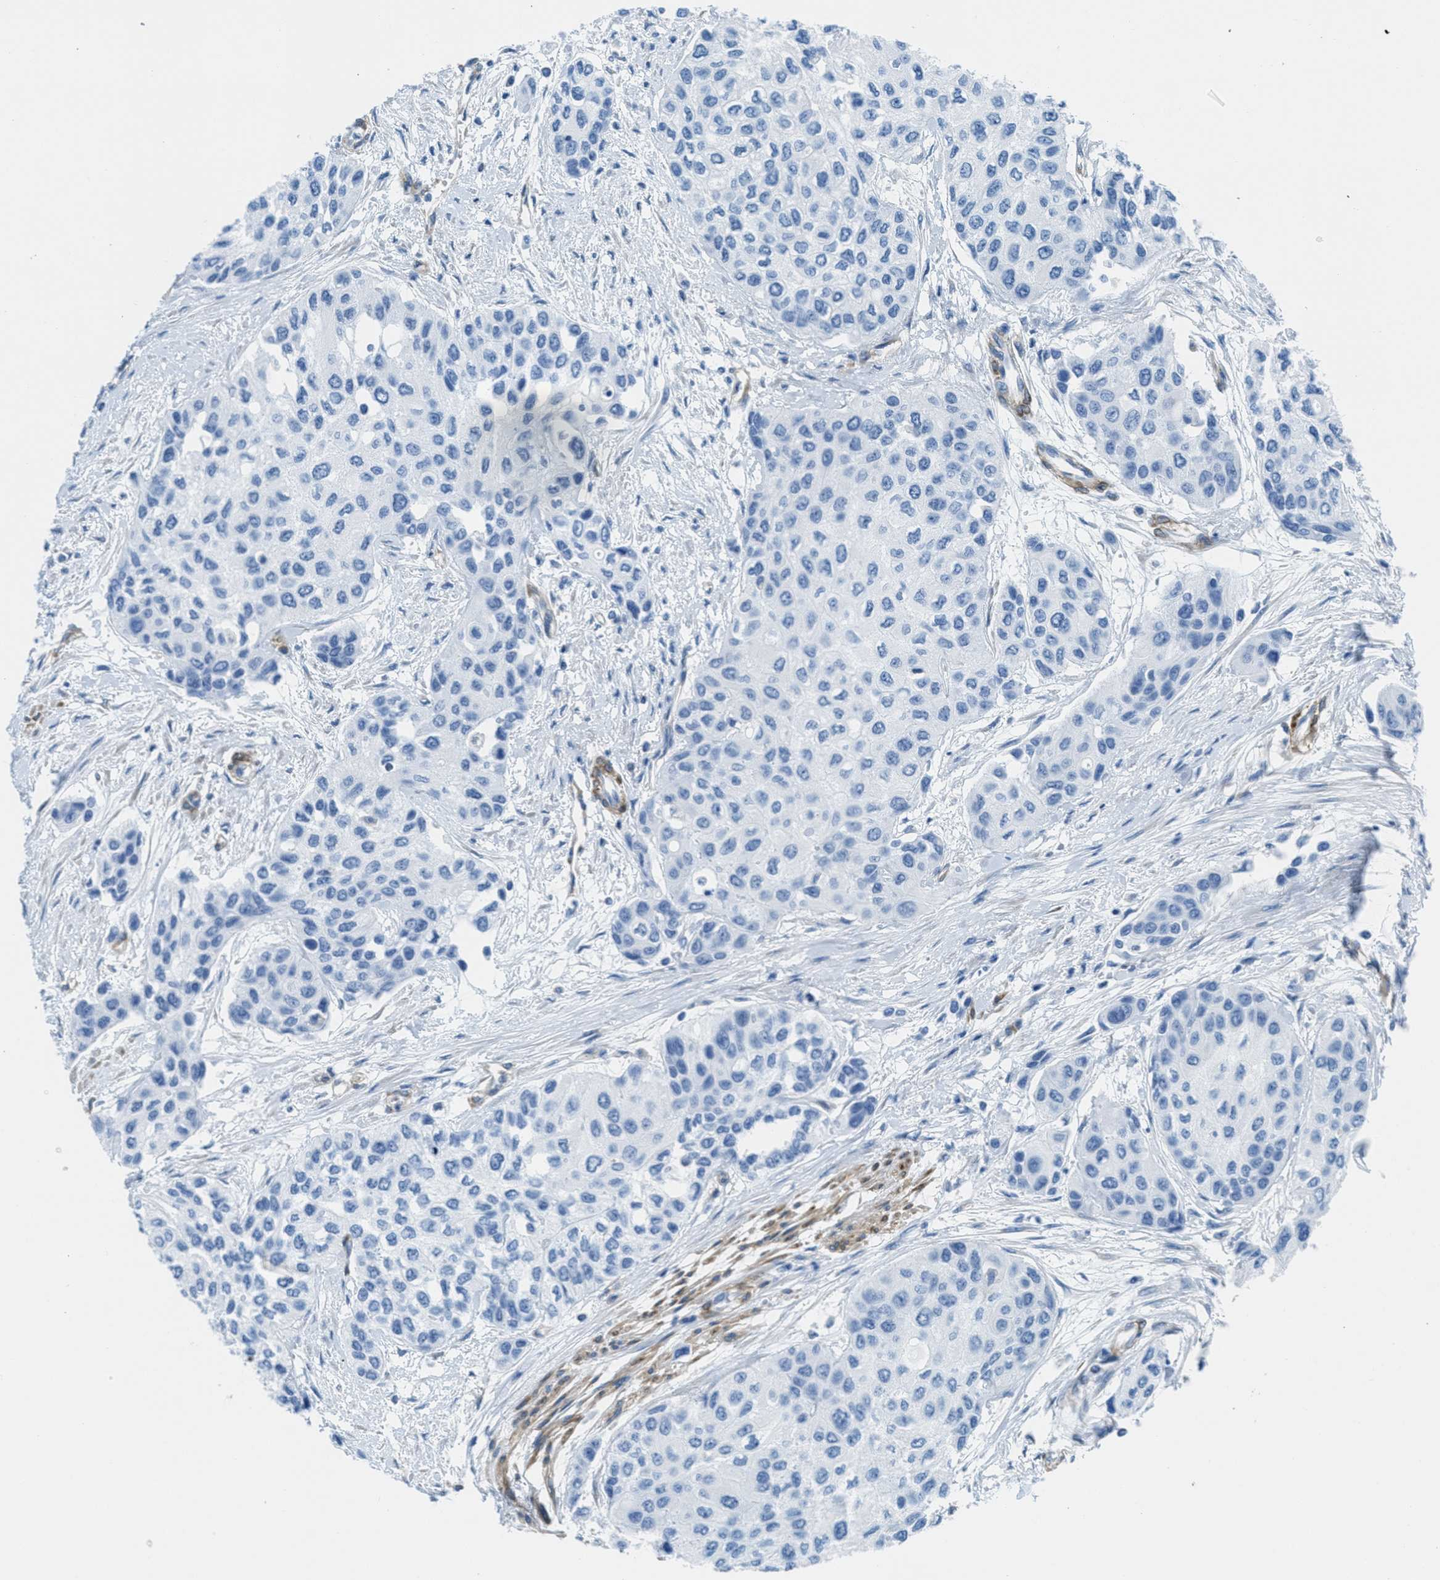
{"staining": {"intensity": "negative", "quantity": "none", "location": "none"}, "tissue": "urothelial cancer", "cell_type": "Tumor cells", "image_type": "cancer", "snomed": [{"axis": "morphology", "description": "Urothelial carcinoma, High grade"}, {"axis": "topography", "description": "Urinary bladder"}], "caption": "An image of human urothelial cancer is negative for staining in tumor cells.", "gene": "MAPRE2", "patient": {"sex": "female", "age": 56}}